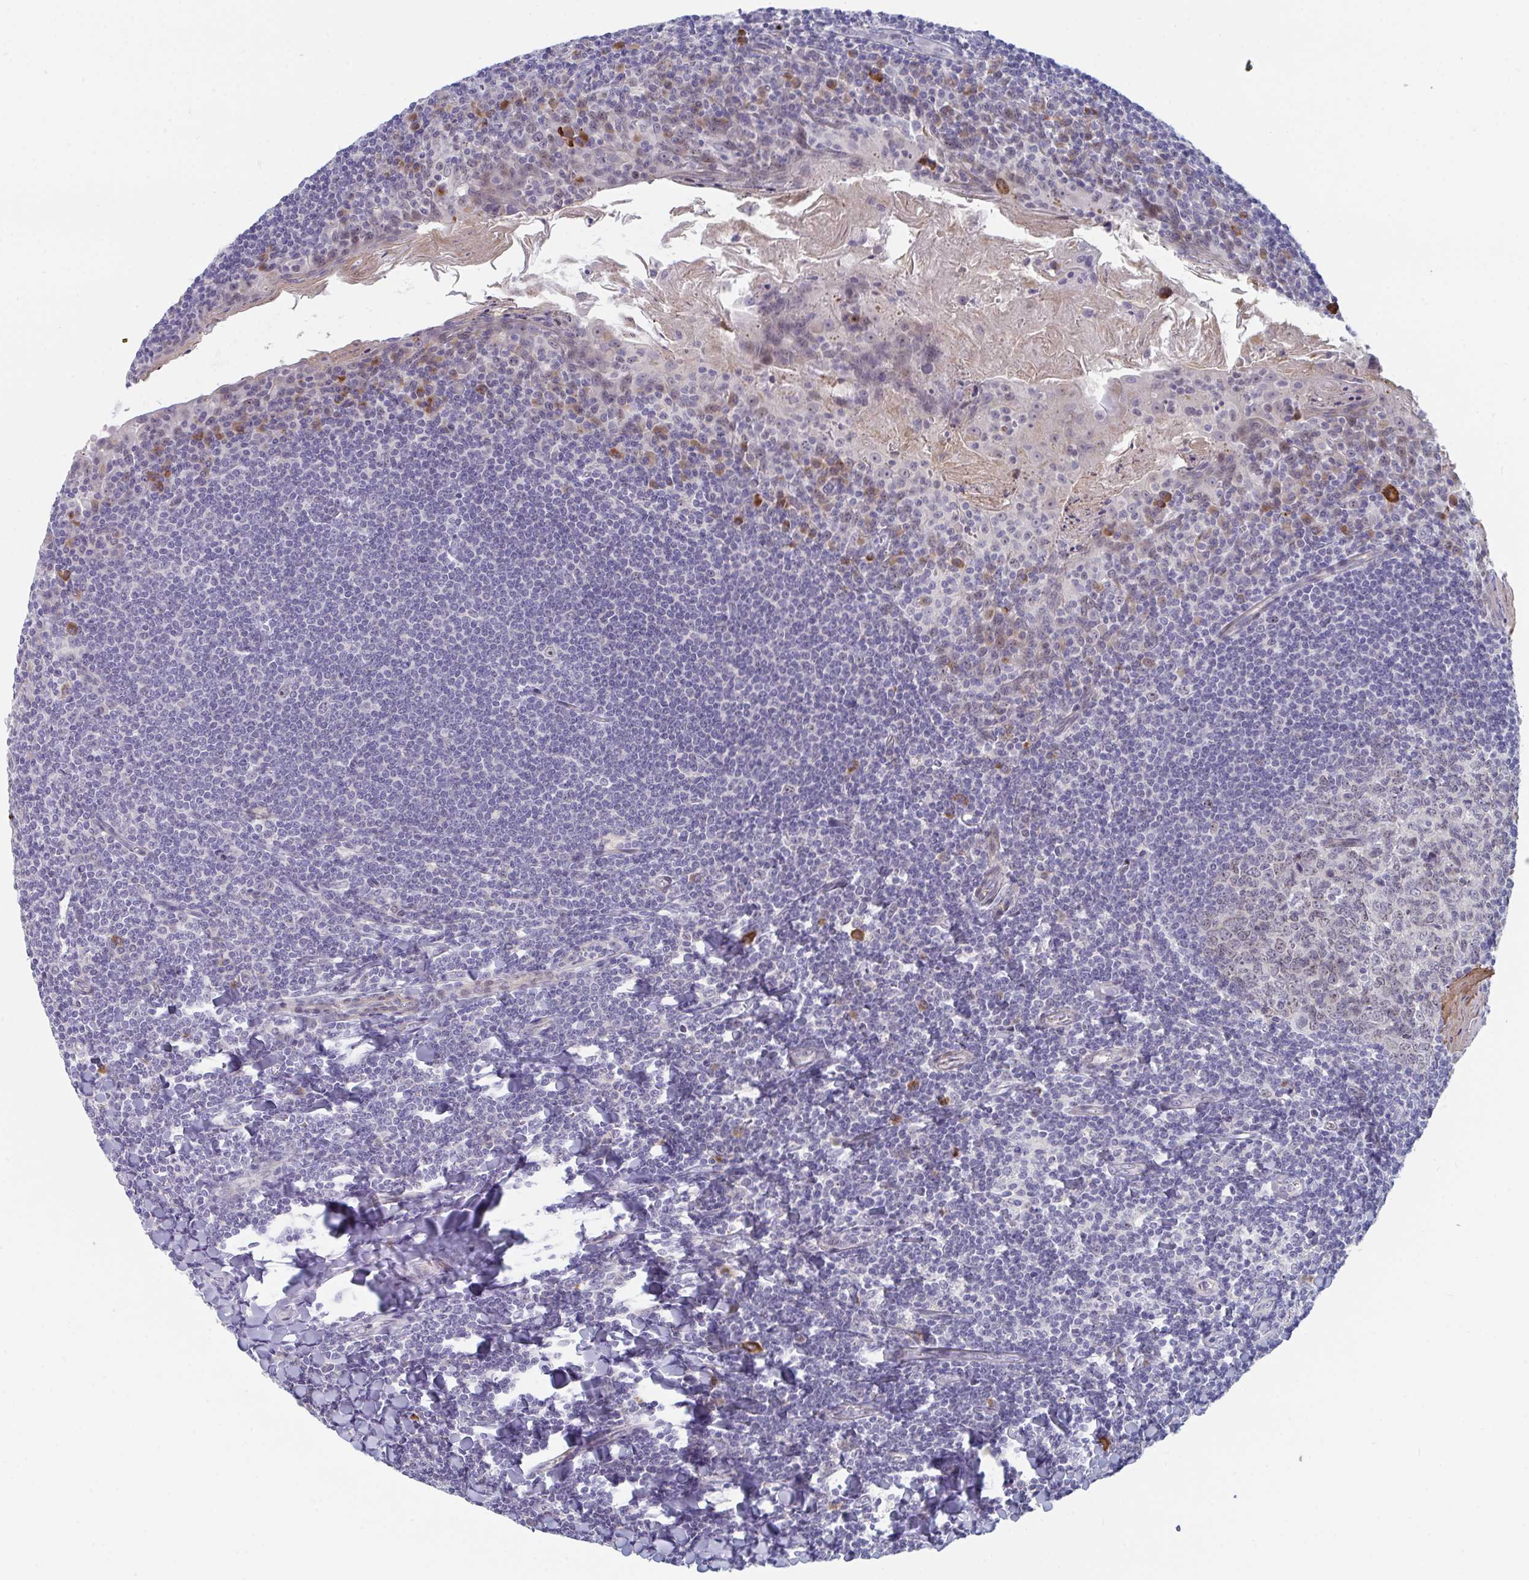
{"staining": {"intensity": "weak", "quantity": "25%-75%", "location": "nuclear"}, "tissue": "tonsil", "cell_type": "Germinal center cells", "image_type": "normal", "snomed": [{"axis": "morphology", "description": "Normal tissue, NOS"}, {"axis": "topography", "description": "Tonsil"}], "caption": "Immunohistochemical staining of normal tonsil displays low levels of weak nuclear staining in about 25%-75% of germinal center cells. The protein of interest is shown in brown color, while the nuclei are stained blue.", "gene": "CENPT", "patient": {"sex": "male", "age": 27}}